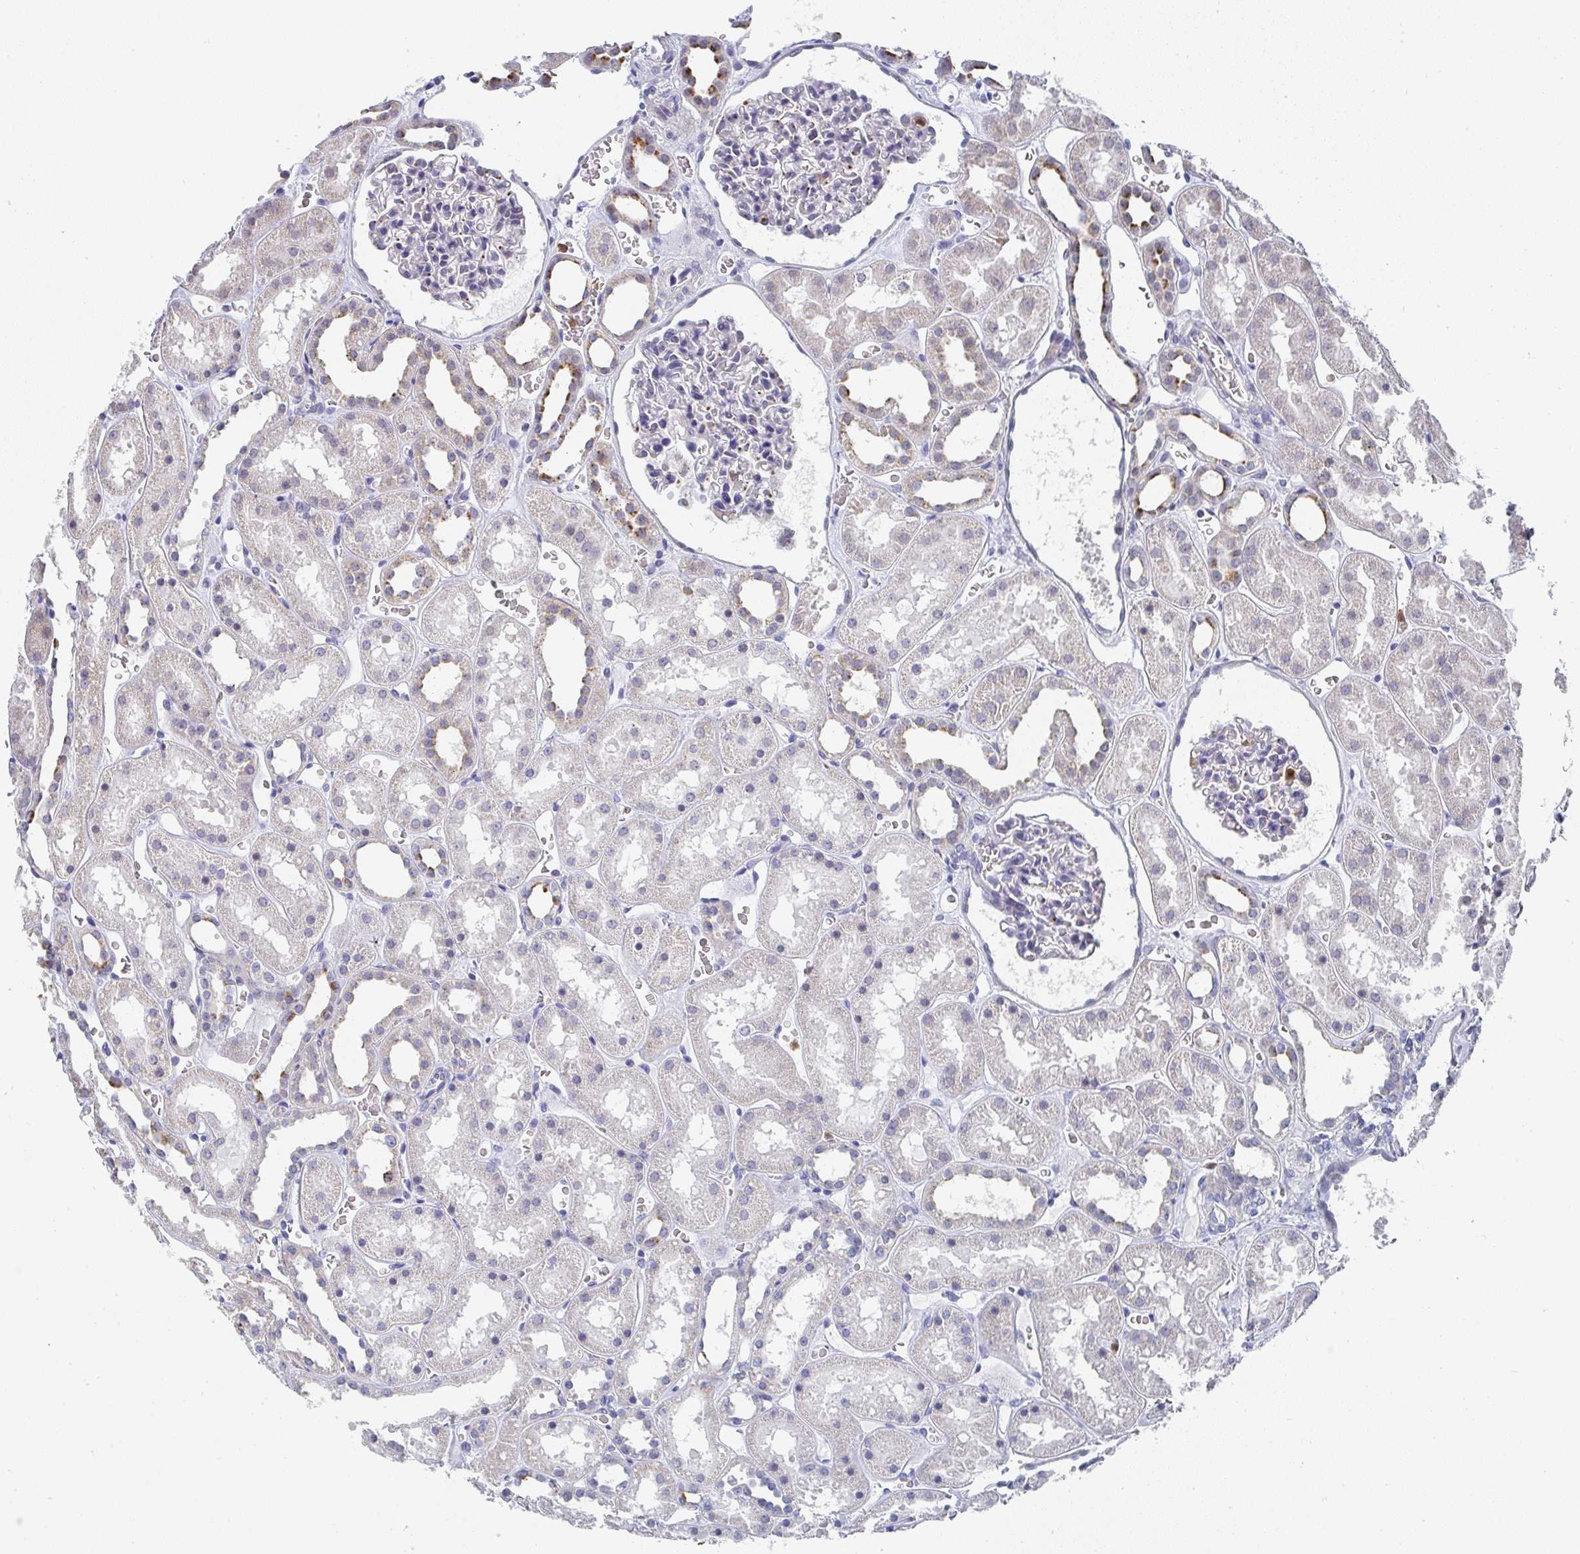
{"staining": {"intensity": "moderate", "quantity": "<25%", "location": "cytoplasmic/membranous"}, "tissue": "kidney", "cell_type": "Cells in glomeruli", "image_type": "normal", "snomed": [{"axis": "morphology", "description": "Normal tissue, NOS"}, {"axis": "topography", "description": "Kidney"}], "caption": "IHC photomicrograph of benign kidney: kidney stained using immunohistochemistry (IHC) shows low levels of moderate protein expression localized specifically in the cytoplasmic/membranous of cells in glomeruli, appearing as a cytoplasmic/membranous brown color.", "gene": "NCF1", "patient": {"sex": "female", "age": 41}}